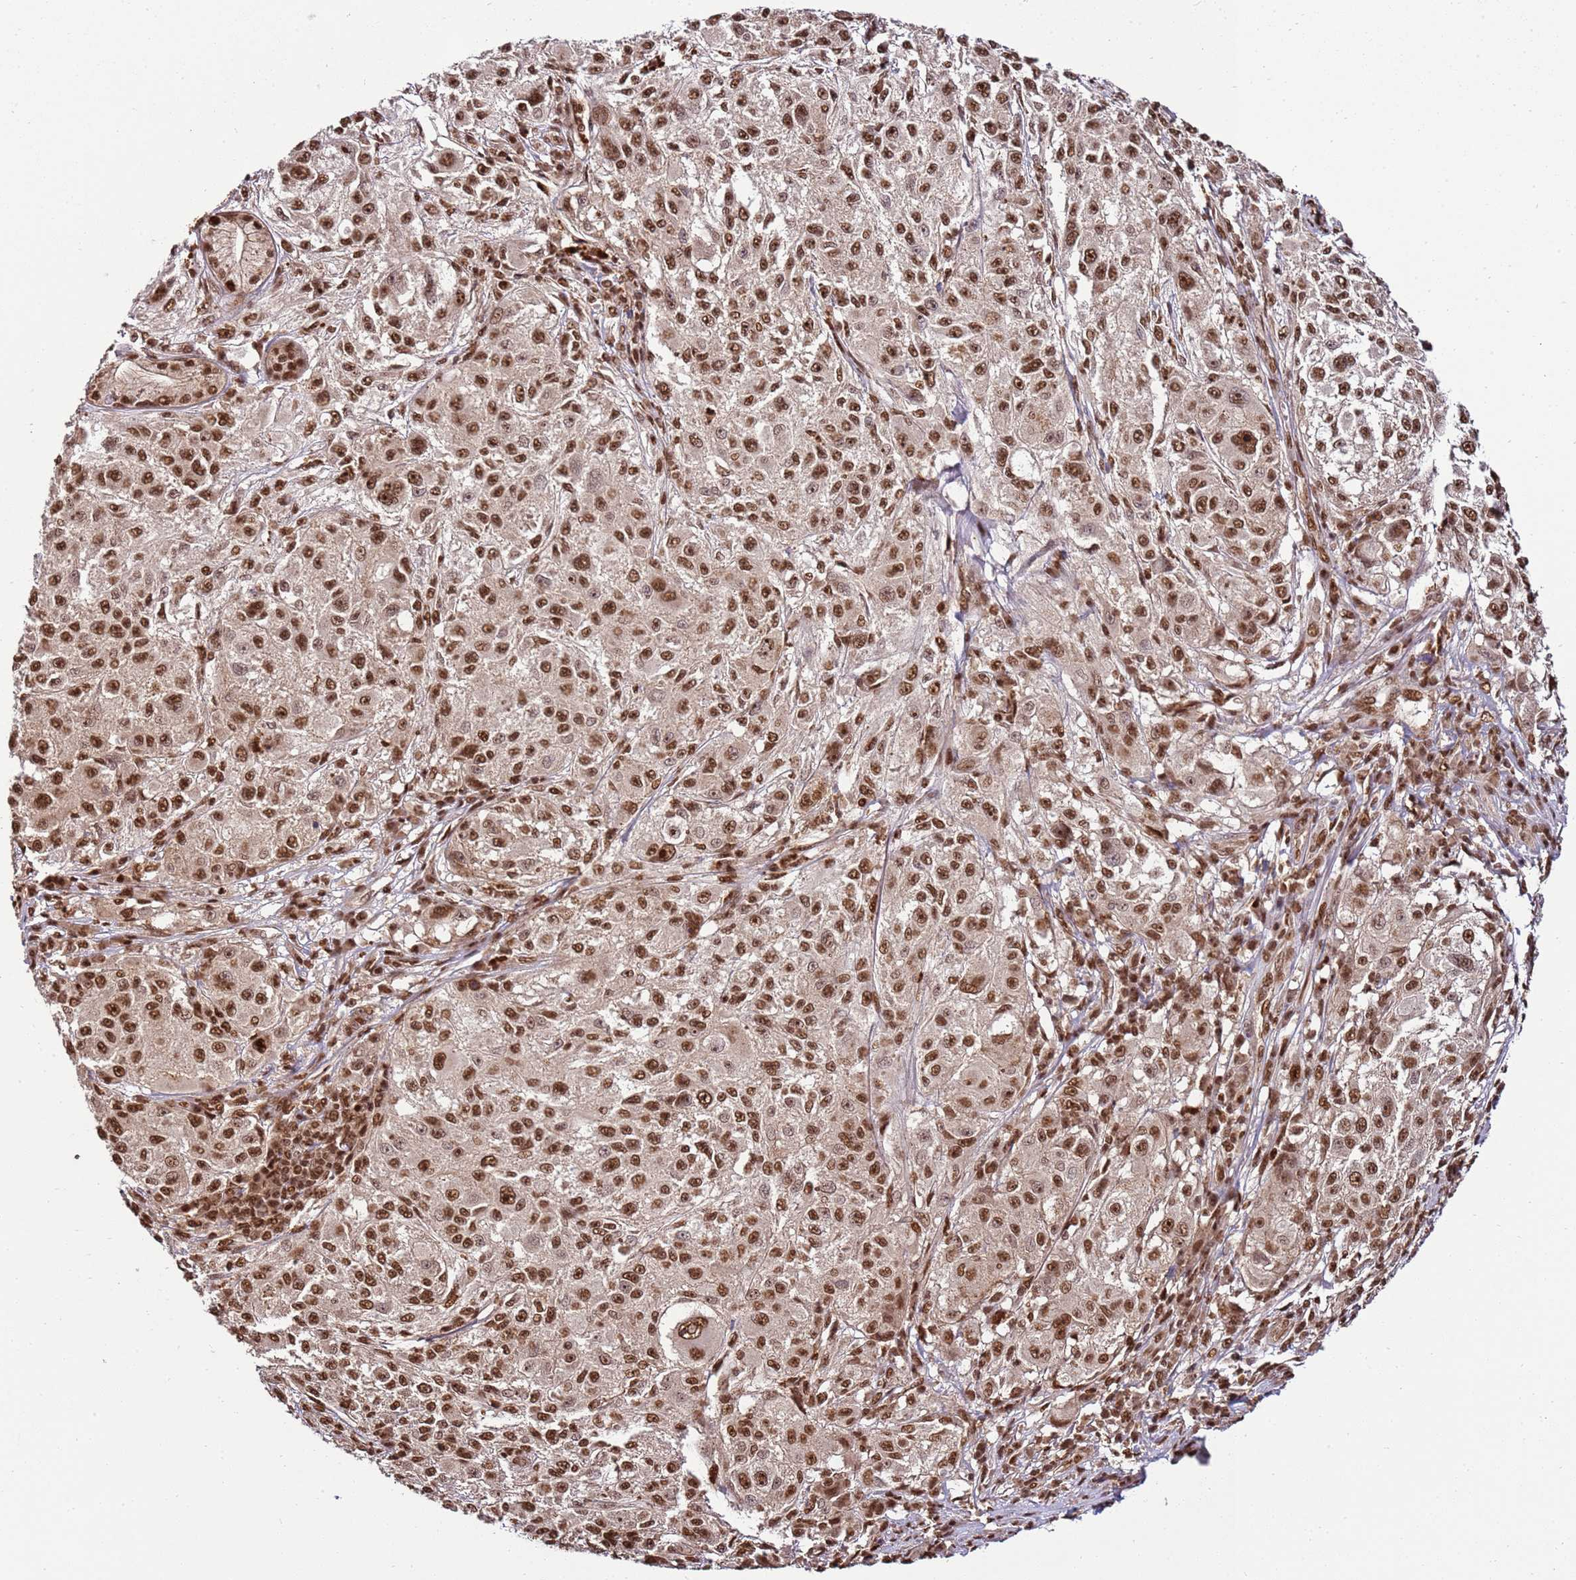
{"staining": {"intensity": "moderate", "quantity": ">75%", "location": "nuclear"}, "tissue": "melanoma", "cell_type": "Tumor cells", "image_type": "cancer", "snomed": [{"axis": "morphology", "description": "Necrosis, NOS"}, {"axis": "morphology", "description": "Malignant melanoma, NOS"}, {"axis": "topography", "description": "Skin"}], "caption": "A brown stain shows moderate nuclear staining of a protein in human malignant melanoma tumor cells. The protein is shown in brown color, while the nuclei are stained blue.", "gene": "ZBTB12", "patient": {"sex": "female", "age": 87}}